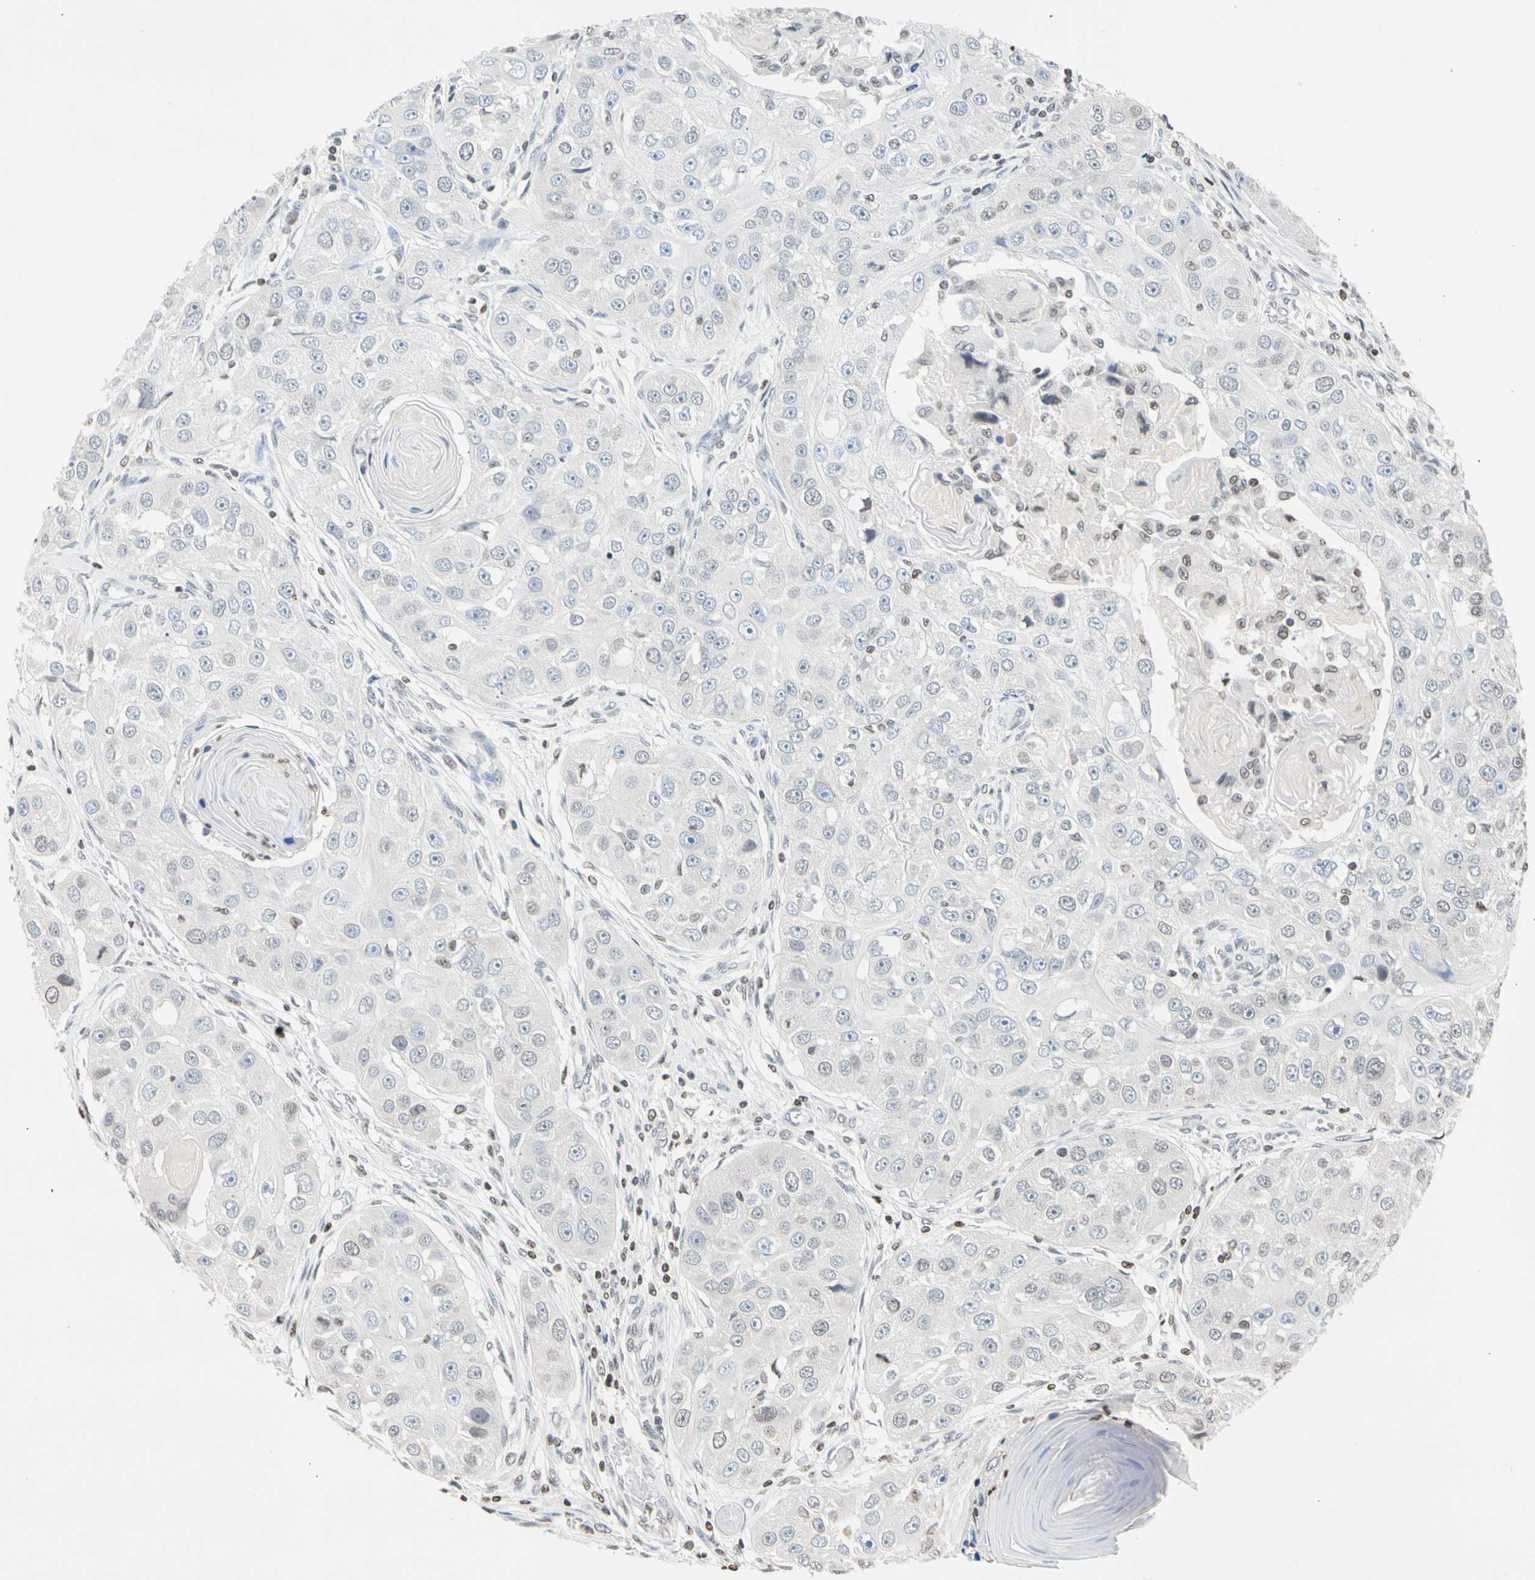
{"staining": {"intensity": "negative", "quantity": "none", "location": "none"}, "tissue": "head and neck cancer", "cell_type": "Tumor cells", "image_type": "cancer", "snomed": [{"axis": "morphology", "description": "Normal tissue, NOS"}, {"axis": "morphology", "description": "Squamous cell carcinoma, NOS"}, {"axis": "topography", "description": "Skeletal muscle"}, {"axis": "topography", "description": "Head-Neck"}], "caption": "The histopathology image reveals no significant staining in tumor cells of head and neck cancer.", "gene": "GPX4", "patient": {"sex": "male", "age": 51}}